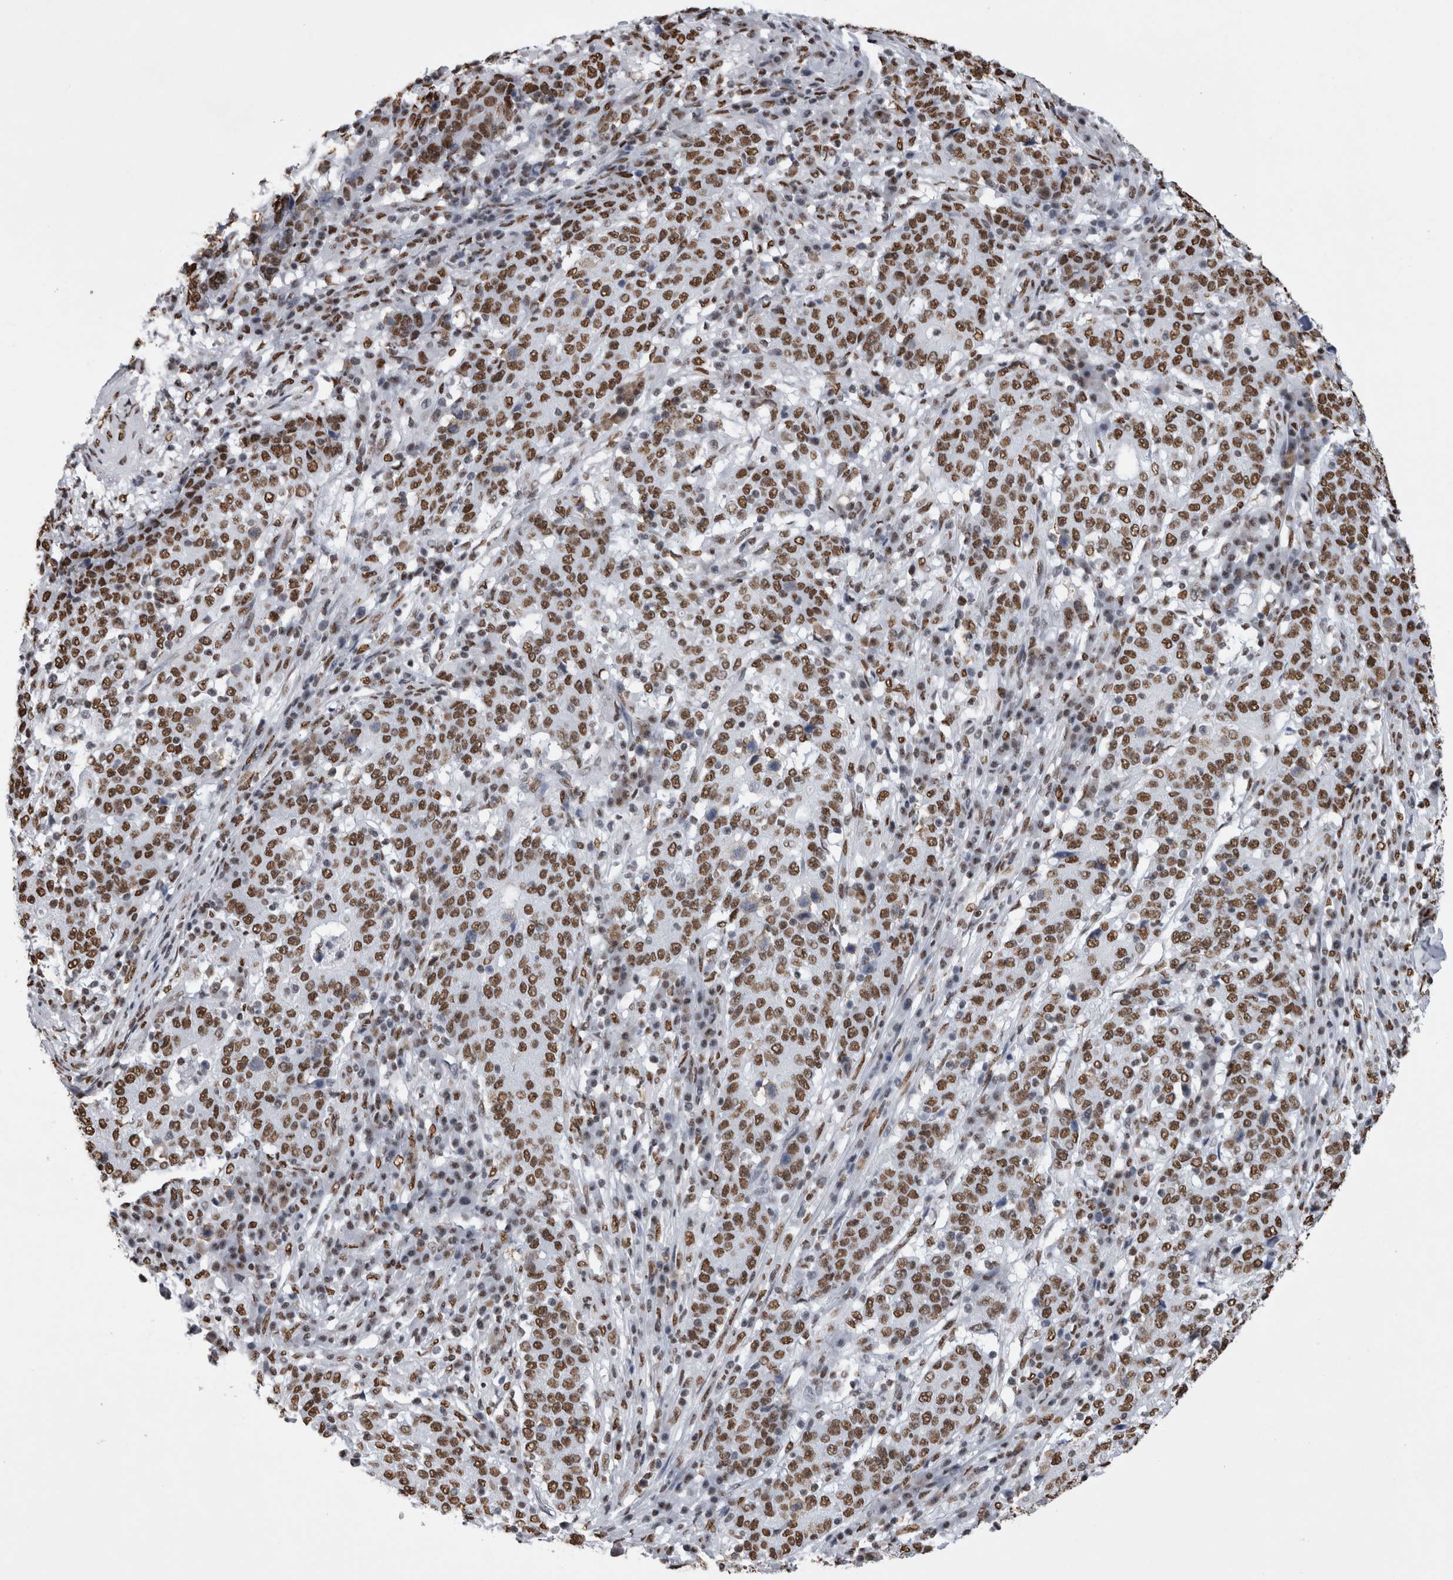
{"staining": {"intensity": "strong", "quantity": ">75%", "location": "nuclear"}, "tissue": "stomach cancer", "cell_type": "Tumor cells", "image_type": "cancer", "snomed": [{"axis": "morphology", "description": "Adenocarcinoma, NOS"}, {"axis": "topography", "description": "Stomach"}], "caption": "Tumor cells display high levels of strong nuclear expression in about >75% of cells in stomach cancer (adenocarcinoma).", "gene": "ALPK3", "patient": {"sex": "male", "age": 59}}